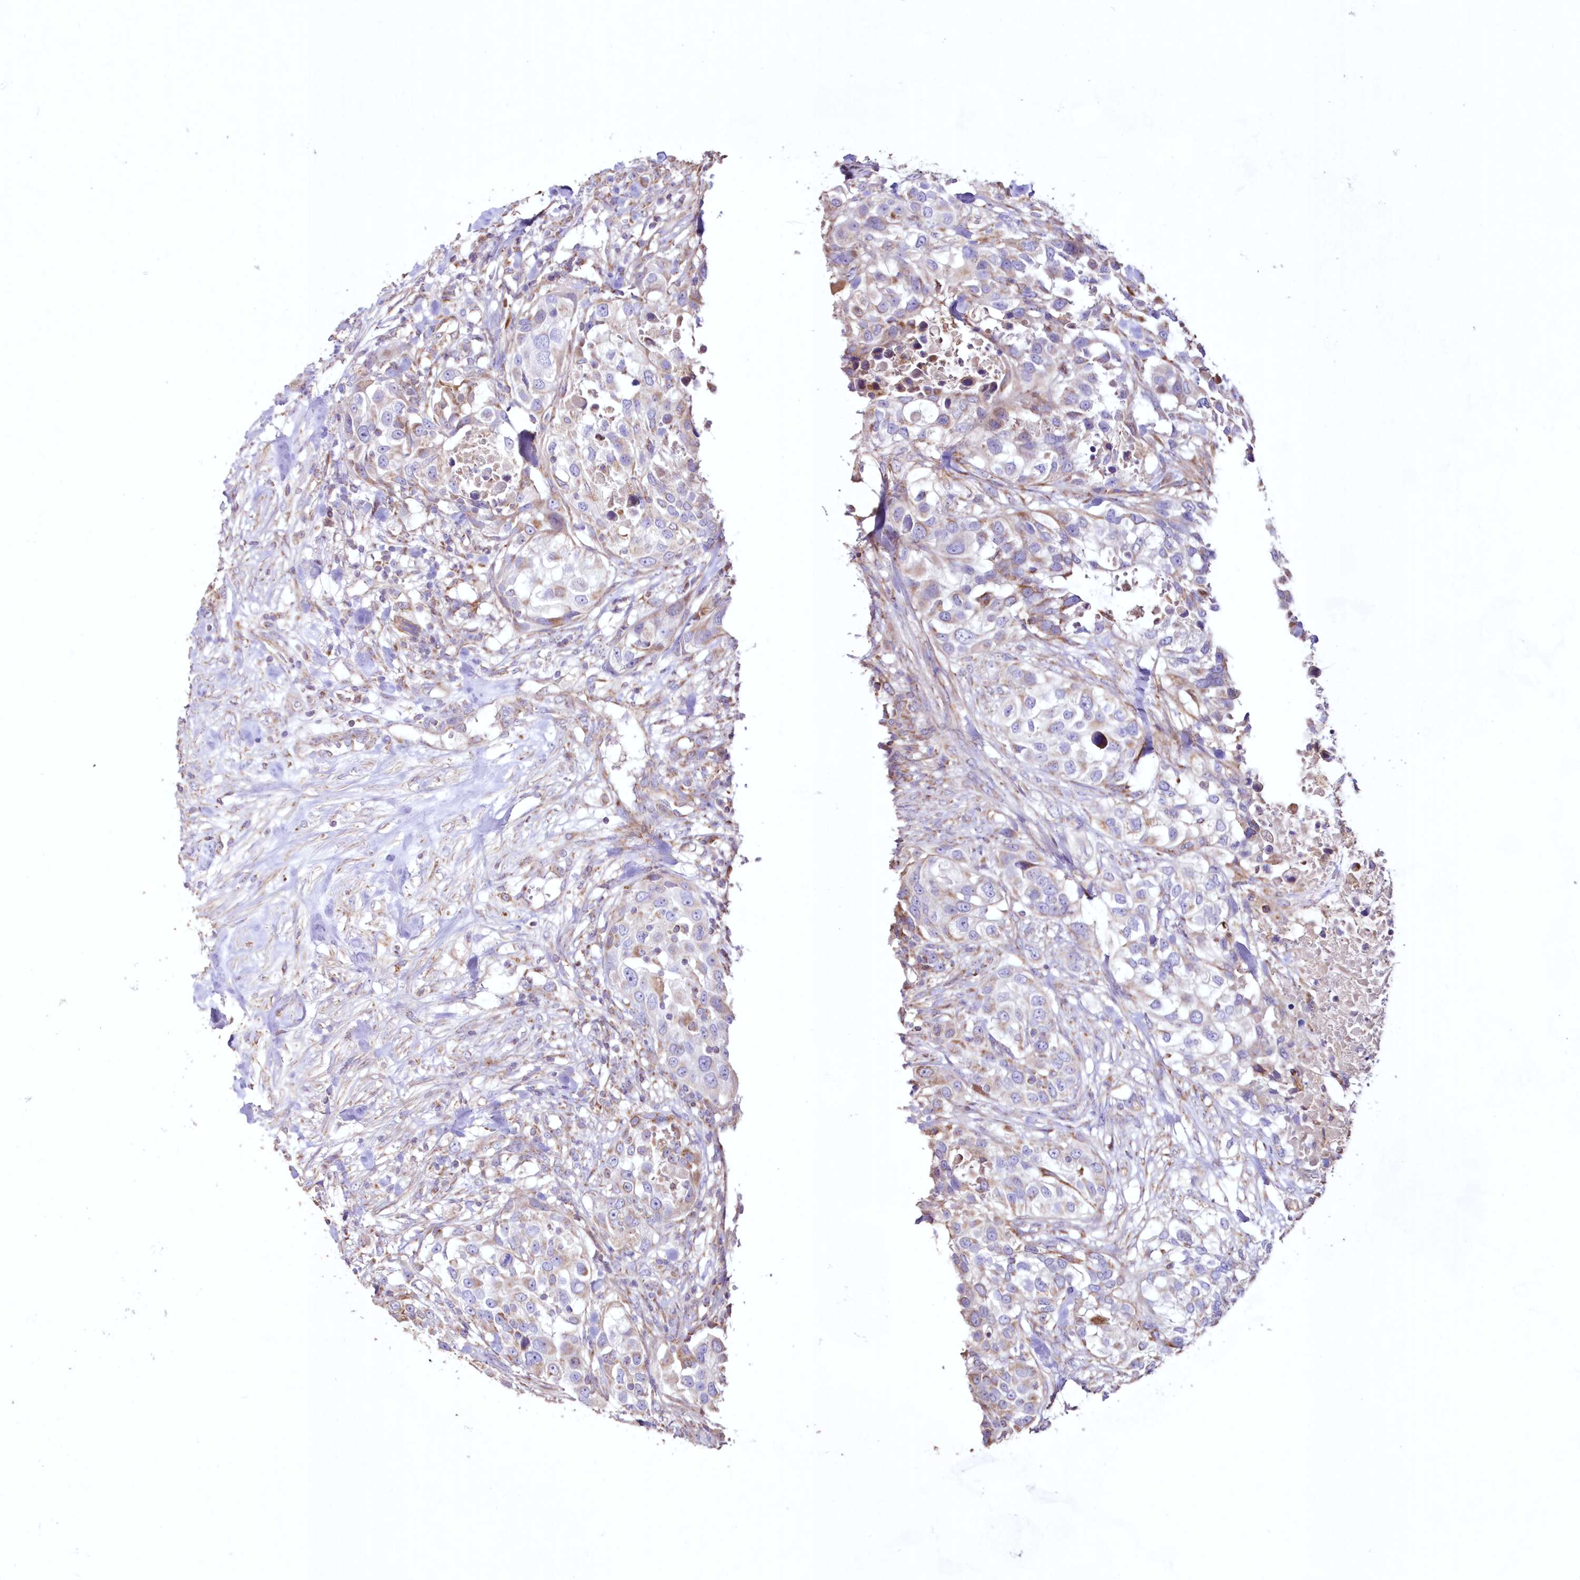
{"staining": {"intensity": "moderate", "quantity": "<25%", "location": "cytoplasmic/membranous"}, "tissue": "urothelial cancer", "cell_type": "Tumor cells", "image_type": "cancer", "snomed": [{"axis": "morphology", "description": "Urothelial carcinoma, High grade"}, {"axis": "topography", "description": "Urinary bladder"}], "caption": "Urothelial carcinoma (high-grade) tissue shows moderate cytoplasmic/membranous staining in approximately <25% of tumor cells The staining was performed using DAB to visualize the protein expression in brown, while the nuclei were stained in blue with hematoxylin (Magnification: 20x).", "gene": "HADHB", "patient": {"sex": "female", "age": 80}}